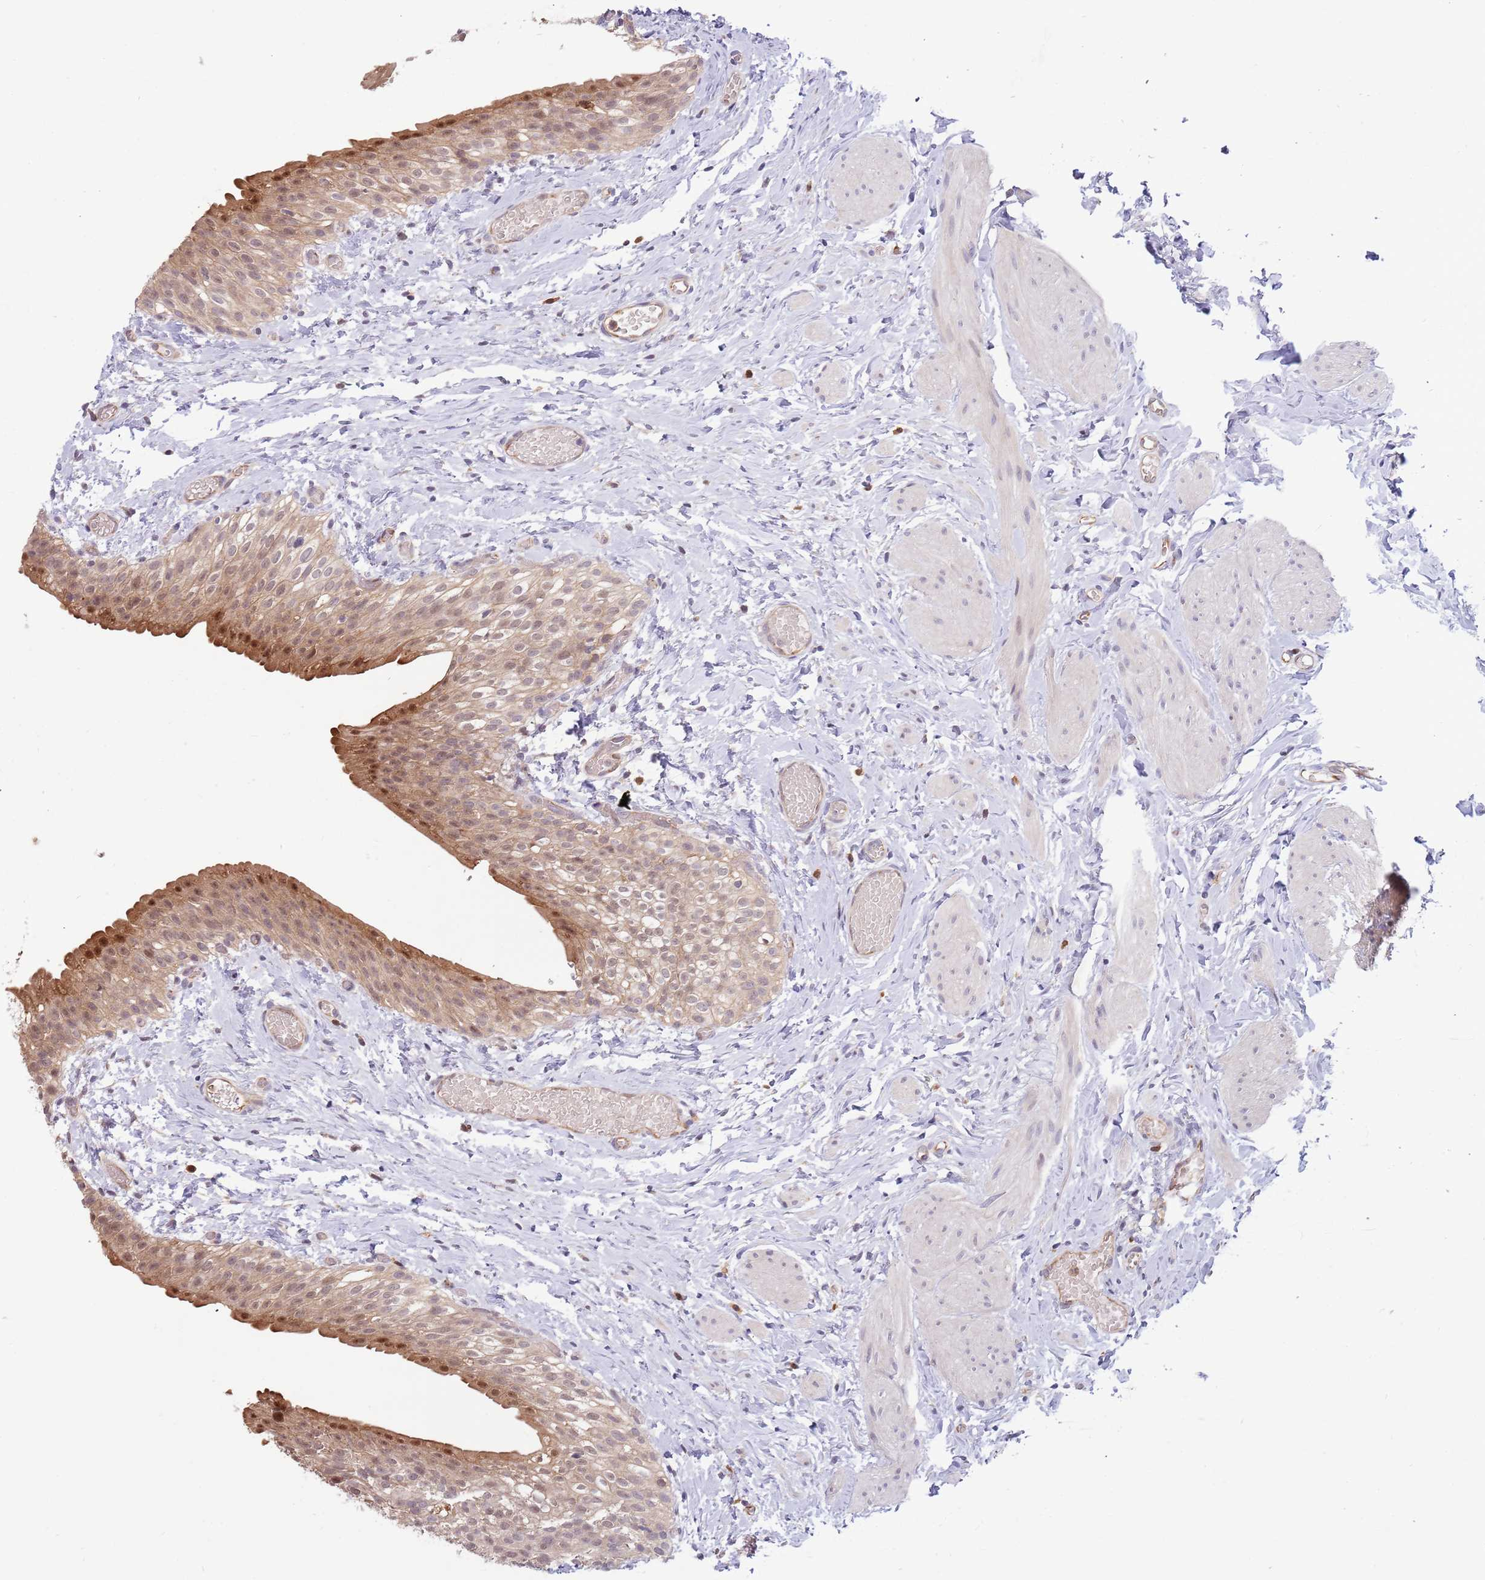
{"staining": {"intensity": "moderate", "quantity": ">75%", "location": "cytoplasmic/membranous,nuclear"}, "tissue": "urinary bladder", "cell_type": "Urothelial cells", "image_type": "normal", "snomed": [{"axis": "morphology", "description": "Normal tissue, NOS"}, {"axis": "topography", "description": "Urinary bladder"}], "caption": "Immunohistochemistry (DAB (3,3'-diaminobenzidine)) staining of unremarkable human urinary bladder demonstrates moderate cytoplasmic/membranous,nuclear protein staining in approximately >75% of urothelial cells. (Brightfield microscopy of DAB IHC at high magnification).", "gene": "CCNJL", "patient": {"sex": "male", "age": 1}}